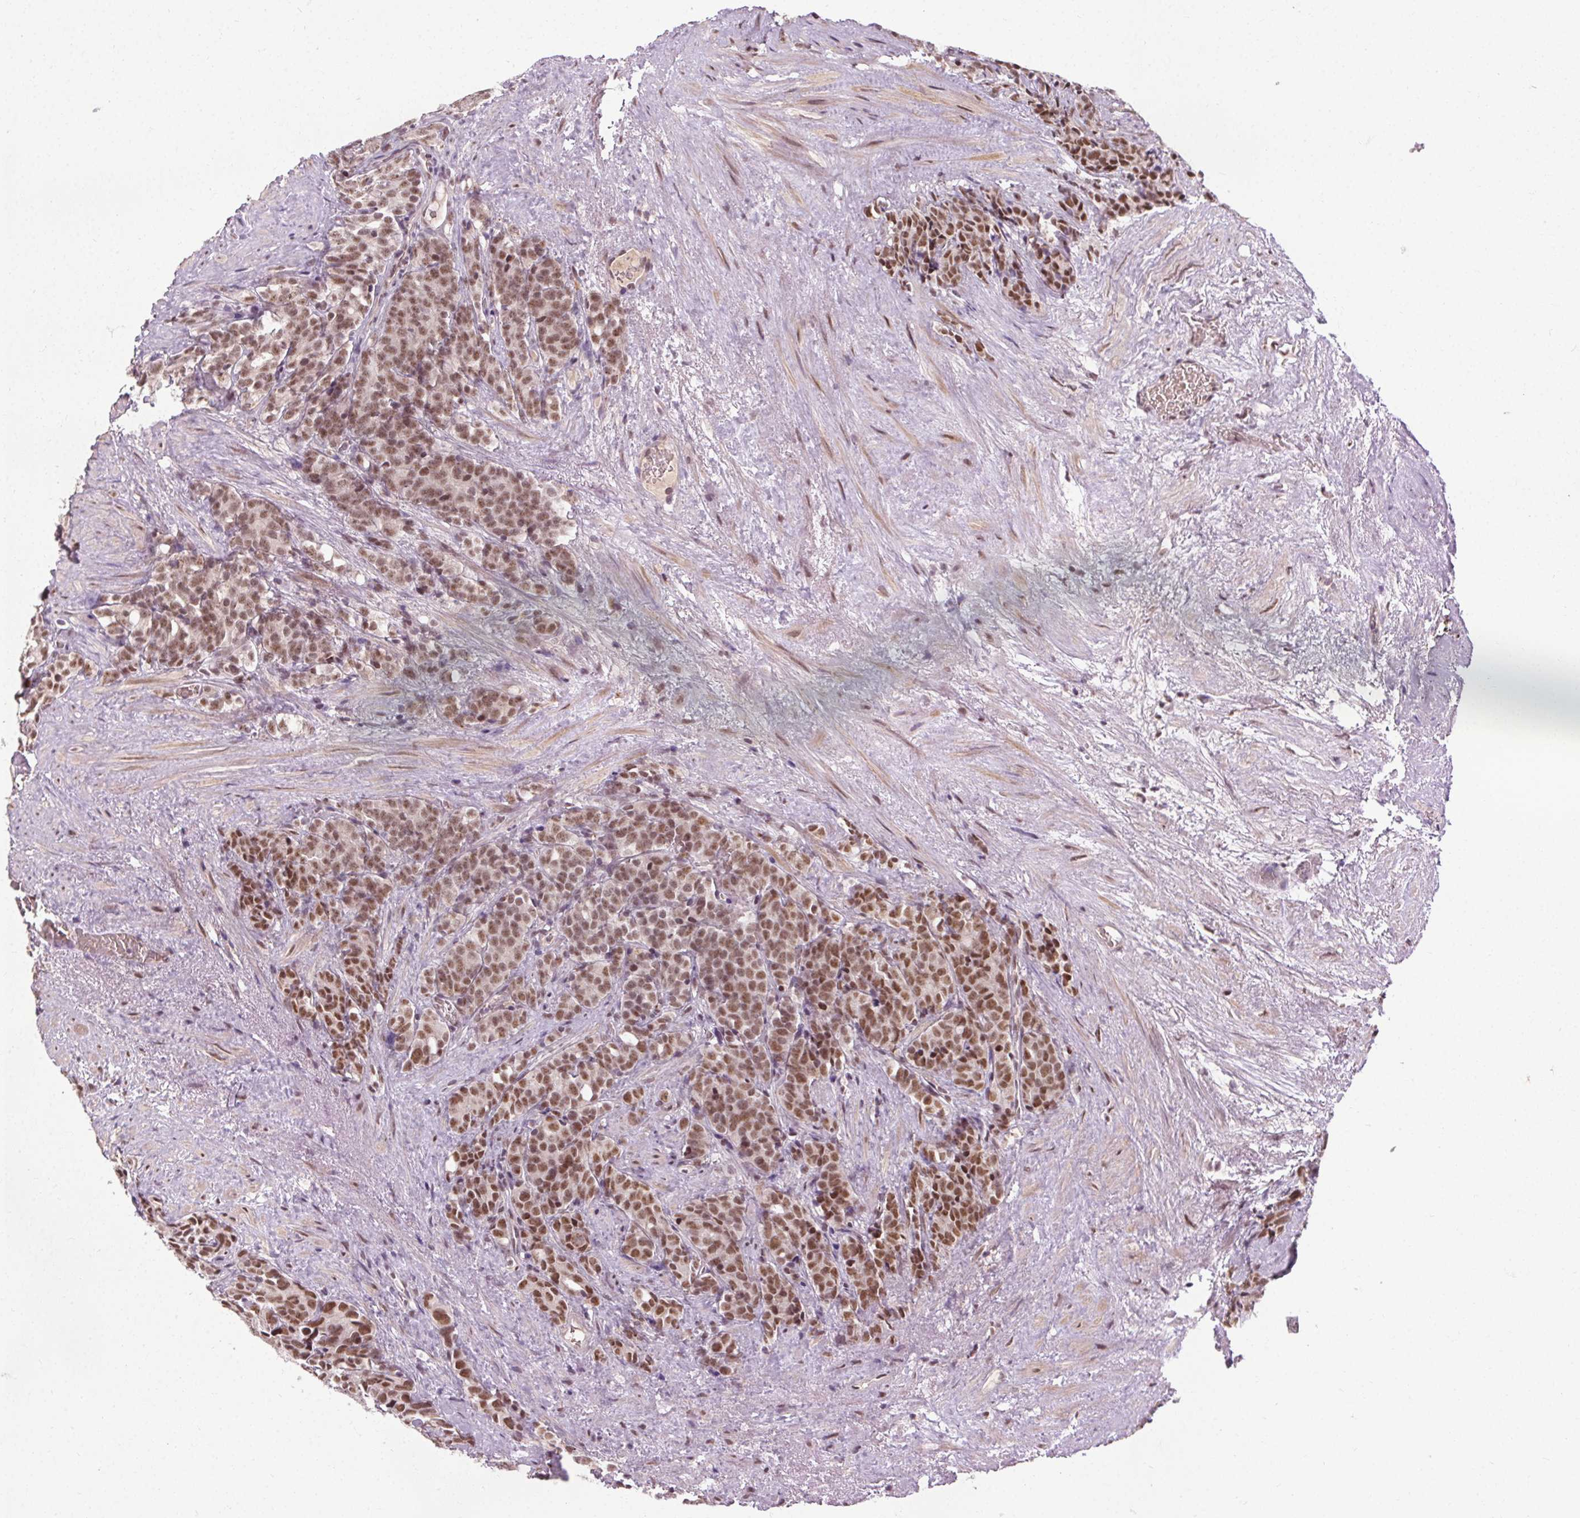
{"staining": {"intensity": "moderate", "quantity": ">75%", "location": "nuclear"}, "tissue": "prostate cancer", "cell_type": "Tumor cells", "image_type": "cancer", "snomed": [{"axis": "morphology", "description": "Adenocarcinoma, High grade"}, {"axis": "topography", "description": "Prostate"}], "caption": "A histopathology image showing moderate nuclear expression in about >75% of tumor cells in prostate cancer, as visualized by brown immunohistochemical staining.", "gene": "MED6", "patient": {"sex": "male", "age": 84}}